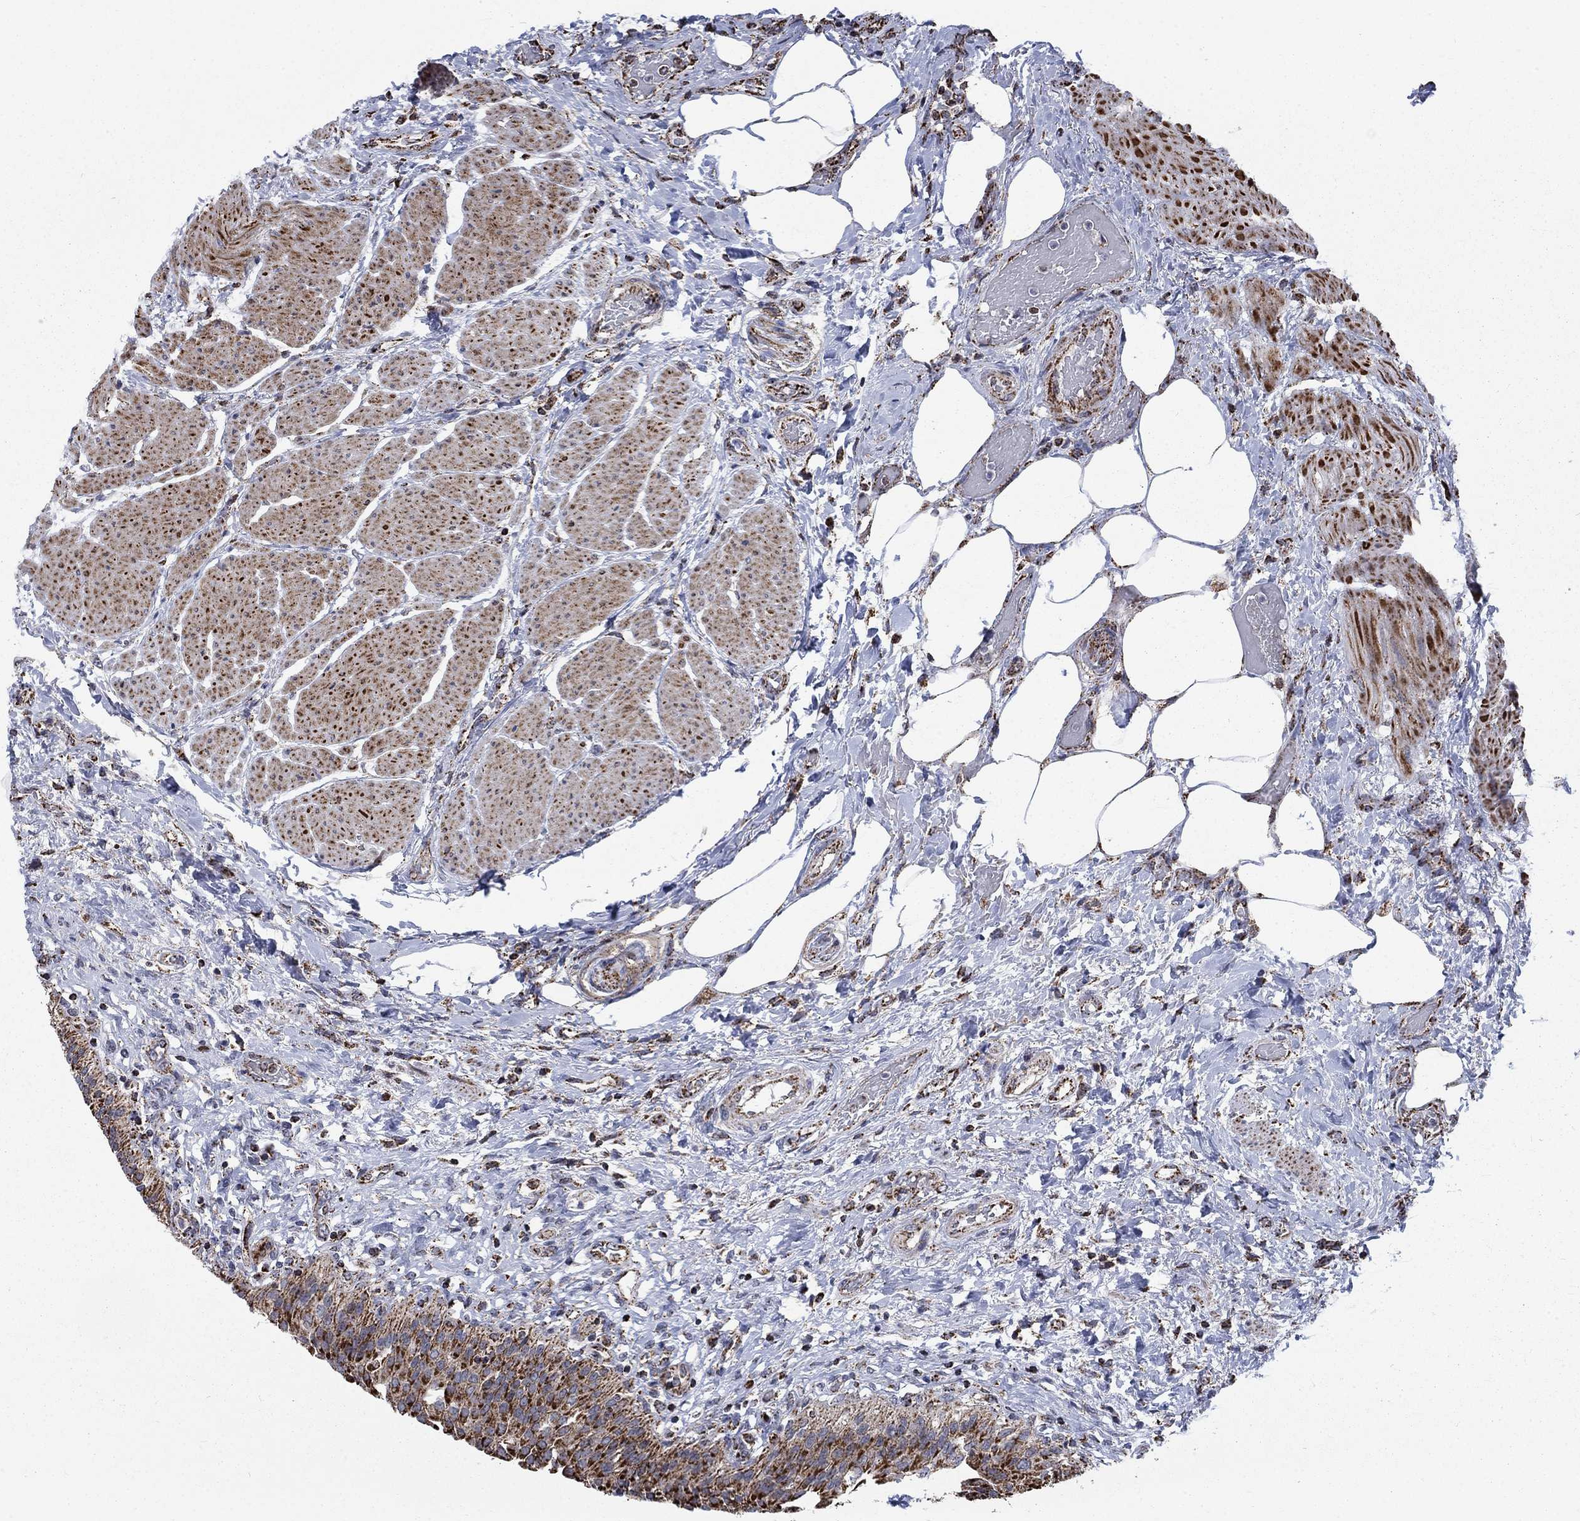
{"staining": {"intensity": "strong", "quantity": ">75%", "location": "cytoplasmic/membranous"}, "tissue": "urinary bladder", "cell_type": "Urothelial cells", "image_type": "normal", "snomed": [{"axis": "morphology", "description": "Normal tissue, NOS"}, {"axis": "morphology", "description": "Metaplasia, NOS"}, {"axis": "topography", "description": "Urinary bladder"}], "caption": "Strong cytoplasmic/membranous positivity for a protein is appreciated in approximately >75% of urothelial cells of benign urinary bladder using immunohistochemistry (IHC).", "gene": "MOAP1", "patient": {"sex": "male", "age": 68}}